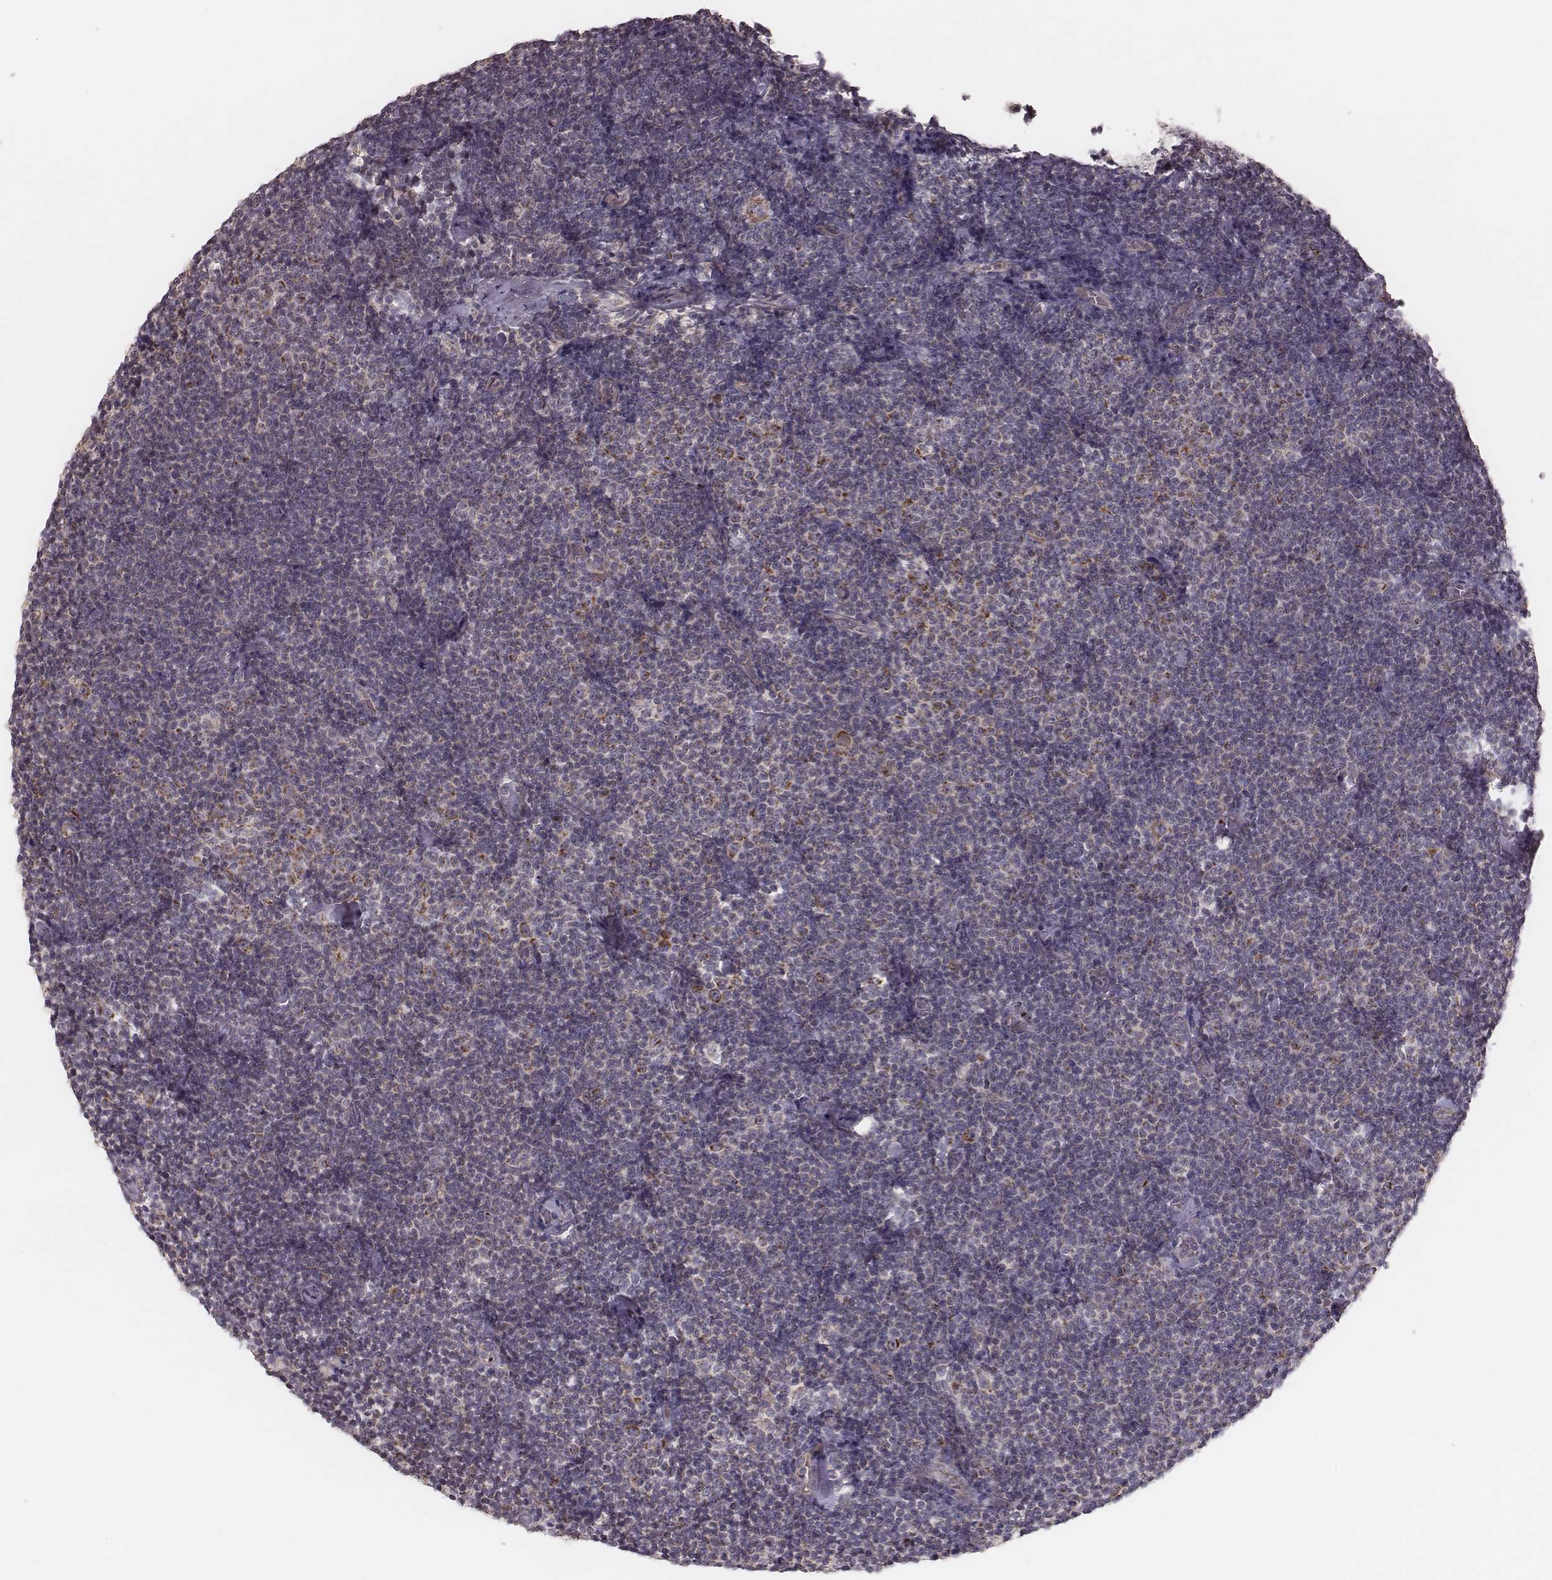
{"staining": {"intensity": "moderate", "quantity": "<25%", "location": "cytoplasmic/membranous"}, "tissue": "lymphoma", "cell_type": "Tumor cells", "image_type": "cancer", "snomed": [{"axis": "morphology", "description": "Malignant lymphoma, non-Hodgkin's type, Low grade"}, {"axis": "topography", "description": "Lymph node"}], "caption": "Lymphoma stained with a brown dye reveals moderate cytoplasmic/membranous positive staining in about <25% of tumor cells.", "gene": "MRPS27", "patient": {"sex": "male", "age": 81}}